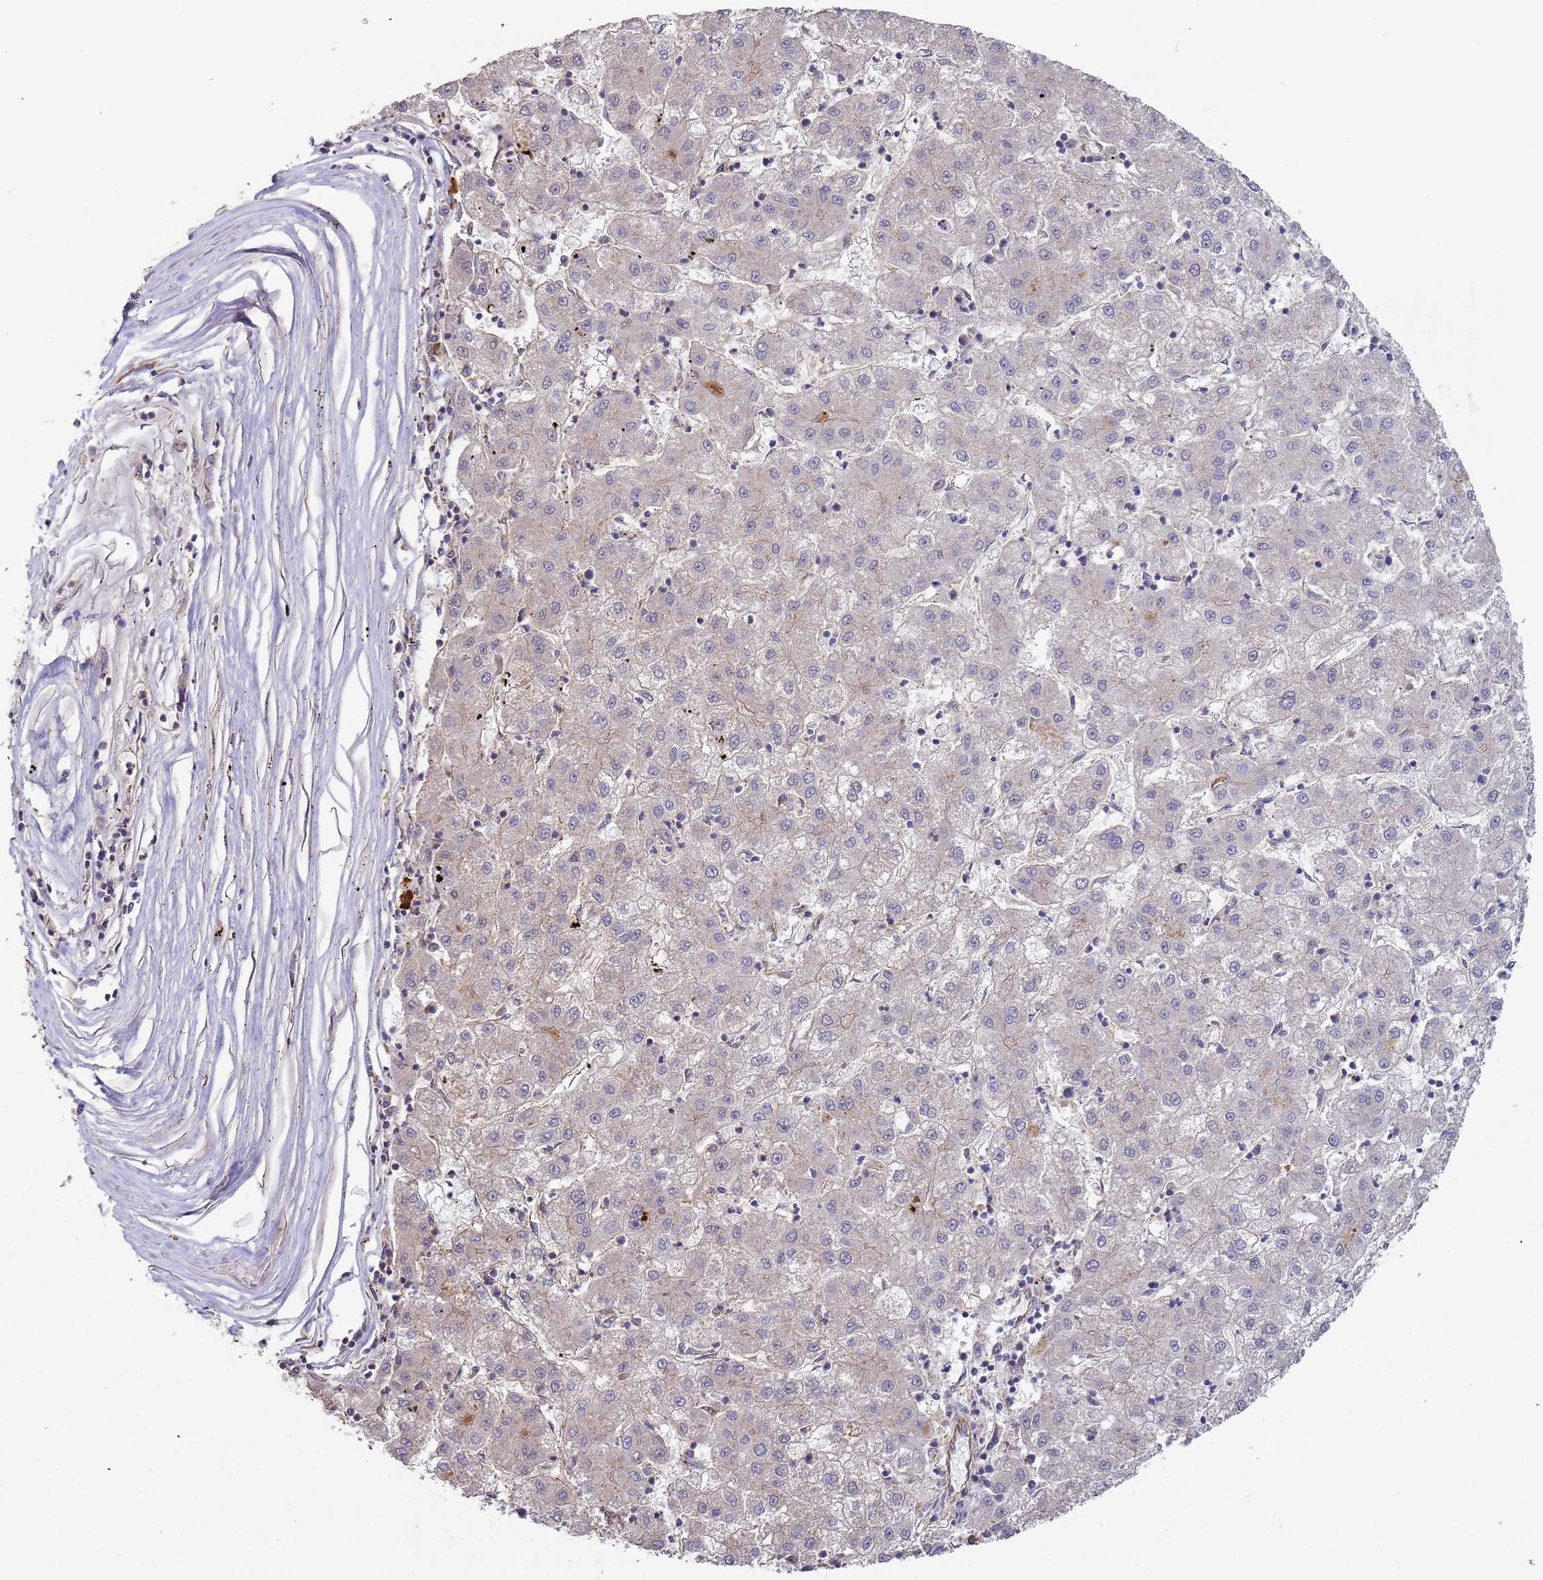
{"staining": {"intensity": "negative", "quantity": "none", "location": "none"}, "tissue": "liver cancer", "cell_type": "Tumor cells", "image_type": "cancer", "snomed": [{"axis": "morphology", "description": "Carcinoma, Hepatocellular, NOS"}, {"axis": "topography", "description": "Liver"}], "caption": "Tumor cells show no significant protein expression in liver cancer (hepatocellular carcinoma).", "gene": "KANSL1L", "patient": {"sex": "male", "age": 72}}